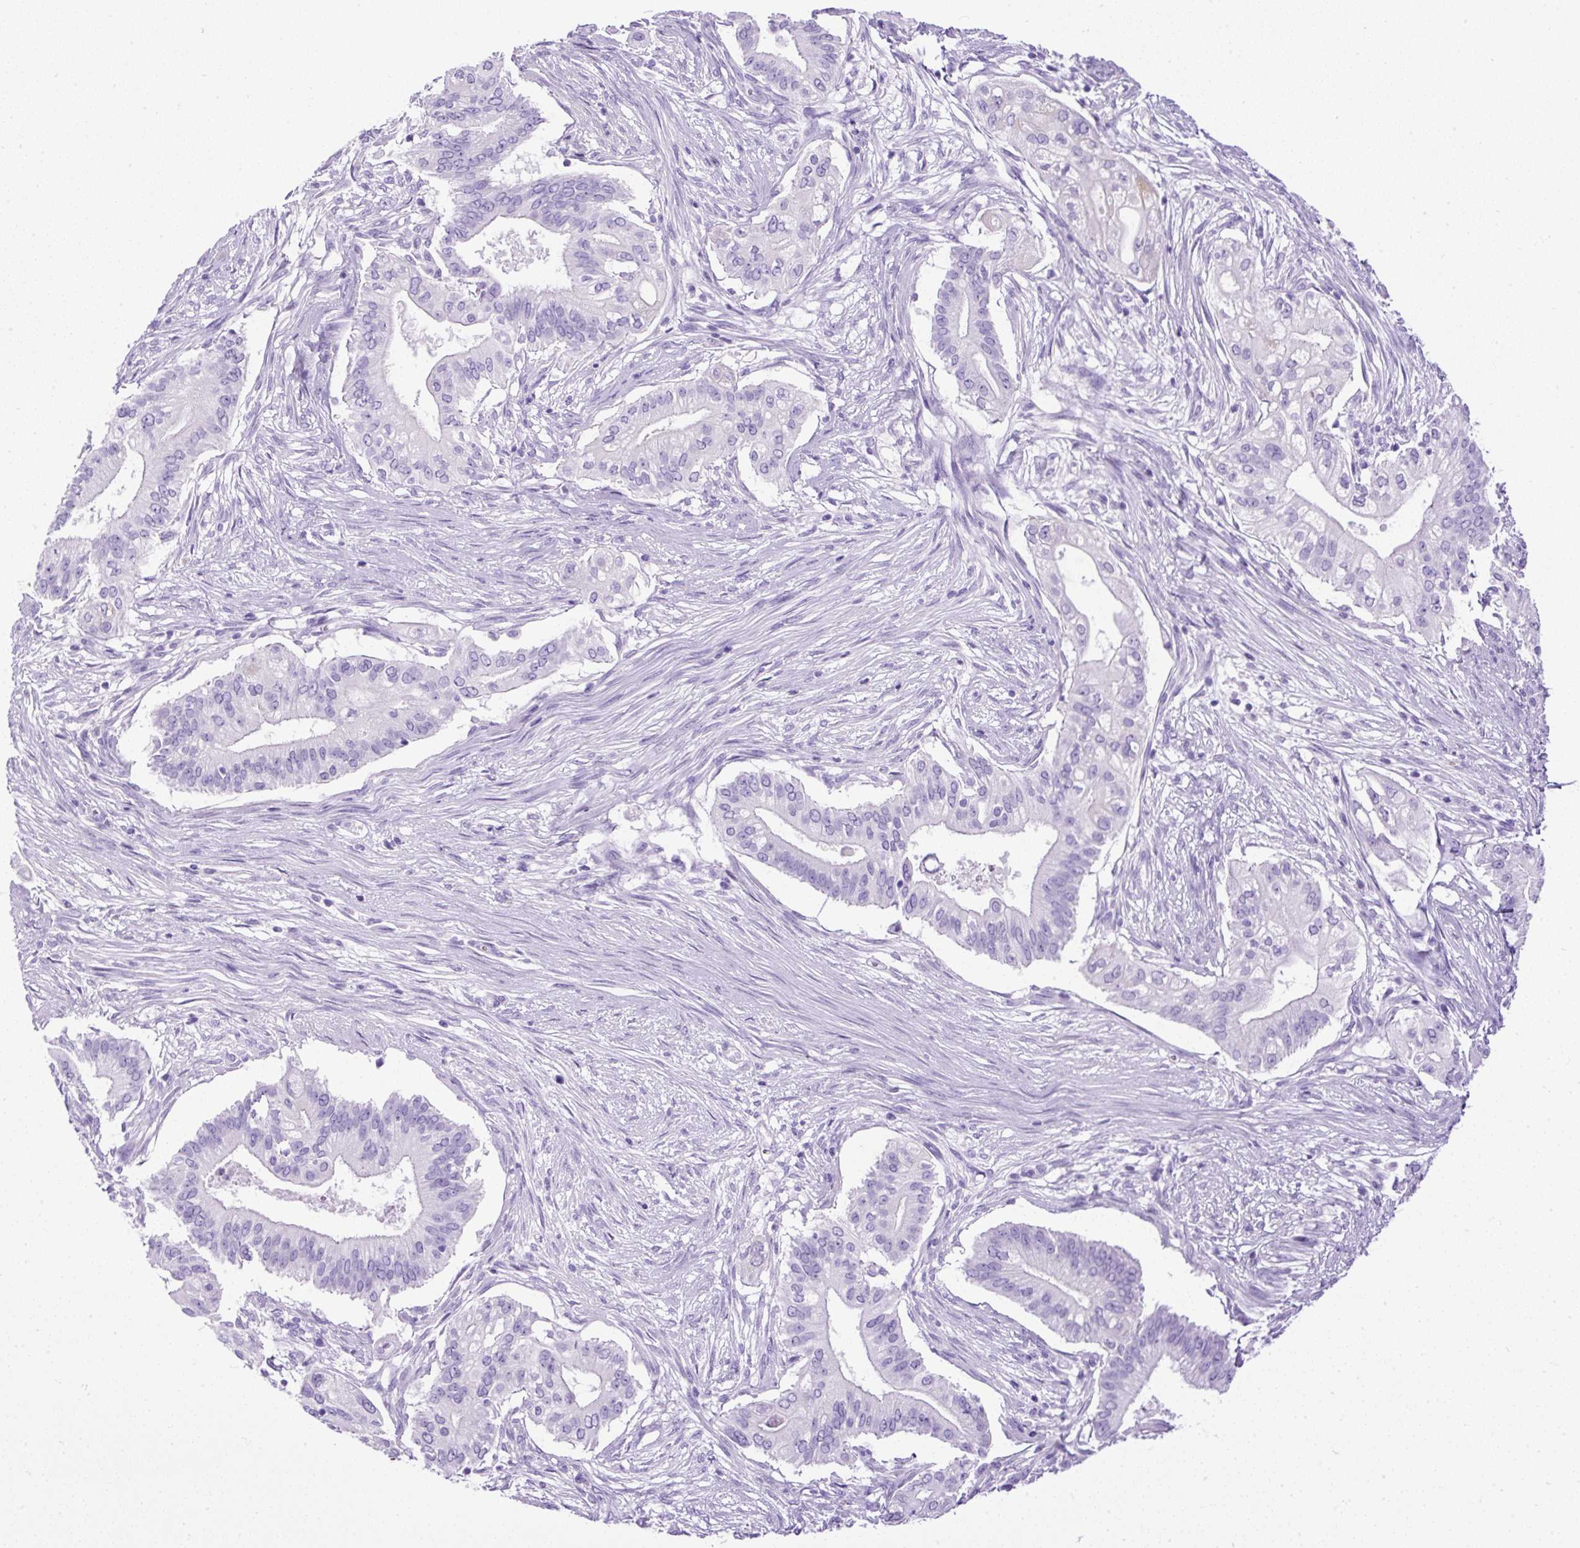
{"staining": {"intensity": "negative", "quantity": "none", "location": "none"}, "tissue": "pancreatic cancer", "cell_type": "Tumor cells", "image_type": "cancer", "snomed": [{"axis": "morphology", "description": "Adenocarcinoma, NOS"}, {"axis": "topography", "description": "Pancreas"}], "caption": "The image exhibits no staining of tumor cells in pancreatic adenocarcinoma.", "gene": "PDIA2", "patient": {"sex": "female", "age": 68}}